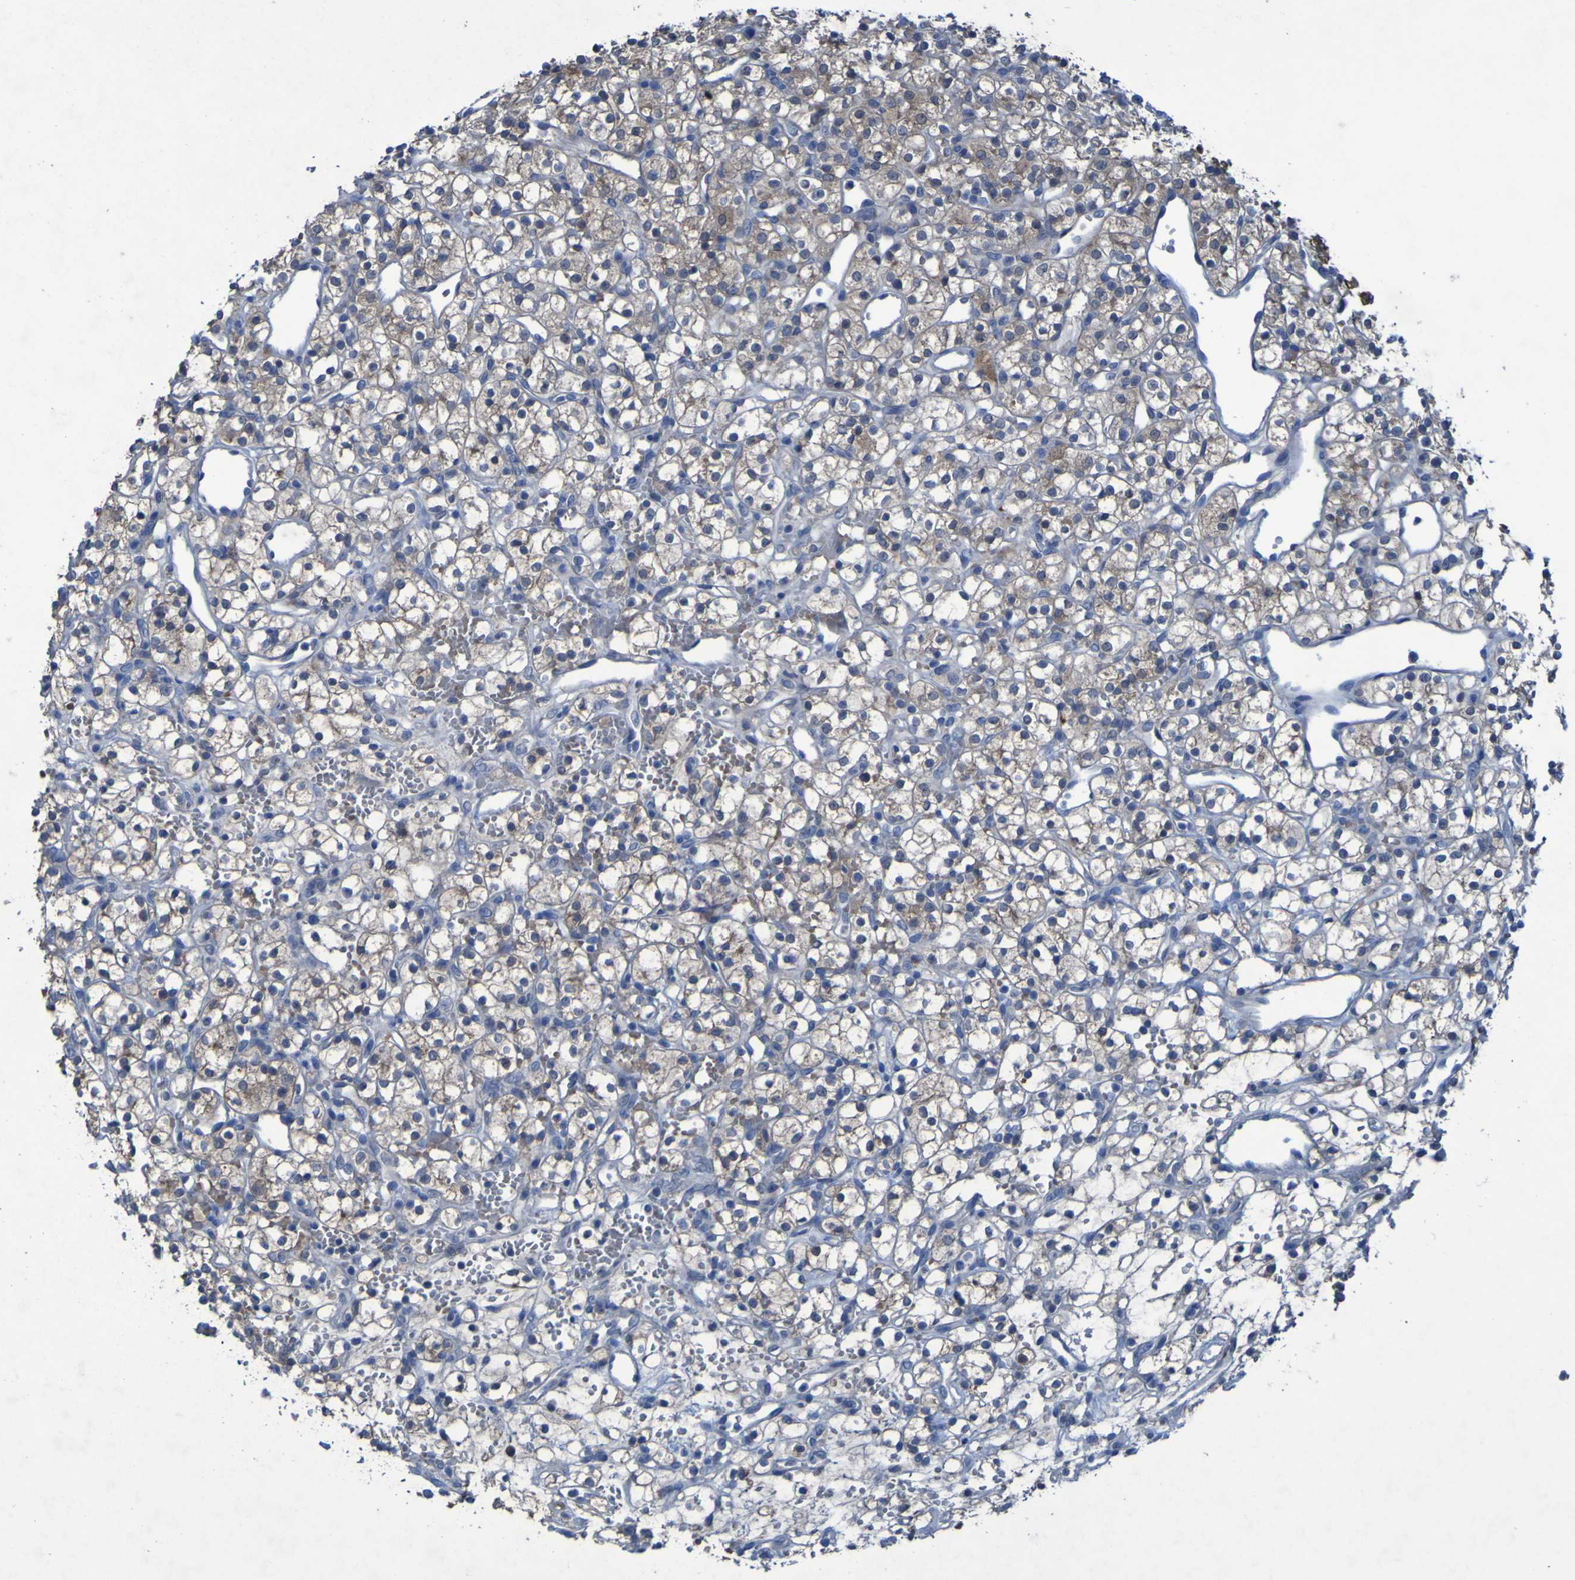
{"staining": {"intensity": "negative", "quantity": "none", "location": "none"}, "tissue": "renal cancer", "cell_type": "Tumor cells", "image_type": "cancer", "snomed": [{"axis": "morphology", "description": "Adenocarcinoma, NOS"}, {"axis": "topography", "description": "Kidney"}], "caption": "Photomicrograph shows no protein expression in tumor cells of renal adenocarcinoma tissue. (Stains: DAB immunohistochemistry (IHC) with hematoxylin counter stain, Microscopy: brightfield microscopy at high magnification).", "gene": "SGK2", "patient": {"sex": "female", "age": 60}}